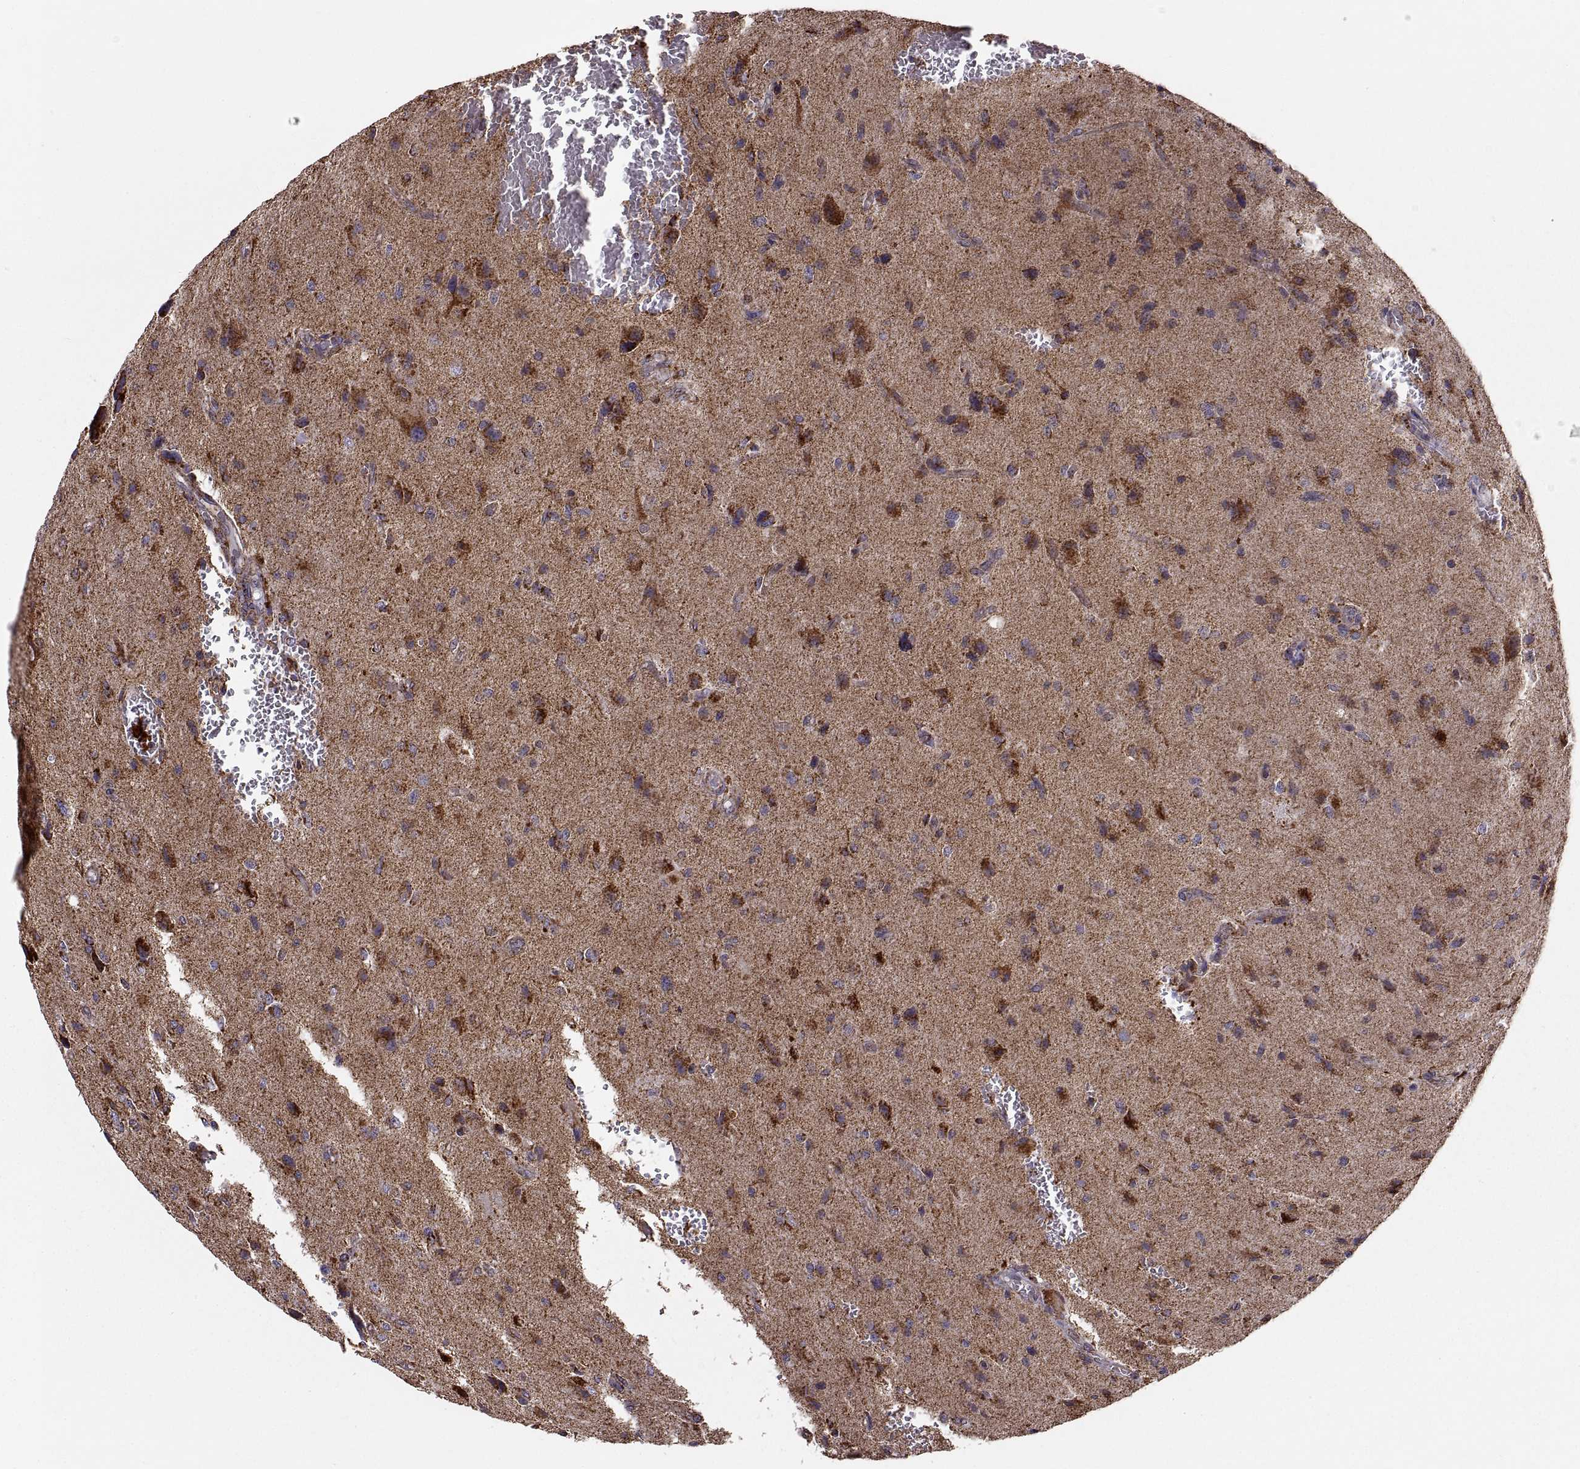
{"staining": {"intensity": "strong", "quantity": "<25%", "location": "cytoplasmic/membranous"}, "tissue": "glioma", "cell_type": "Tumor cells", "image_type": "cancer", "snomed": [{"axis": "morphology", "description": "Glioma, malignant, NOS"}, {"axis": "morphology", "description": "Glioma, malignant, High grade"}, {"axis": "topography", "description": "Brain"}], "caption": "Strong cytoplasmic/membranous expression for a protein is seen in approximately <25% of tumor cells of glioma using IHC.", "gene": "ARSD", "patient": {"sex": "female", "age": 71}}